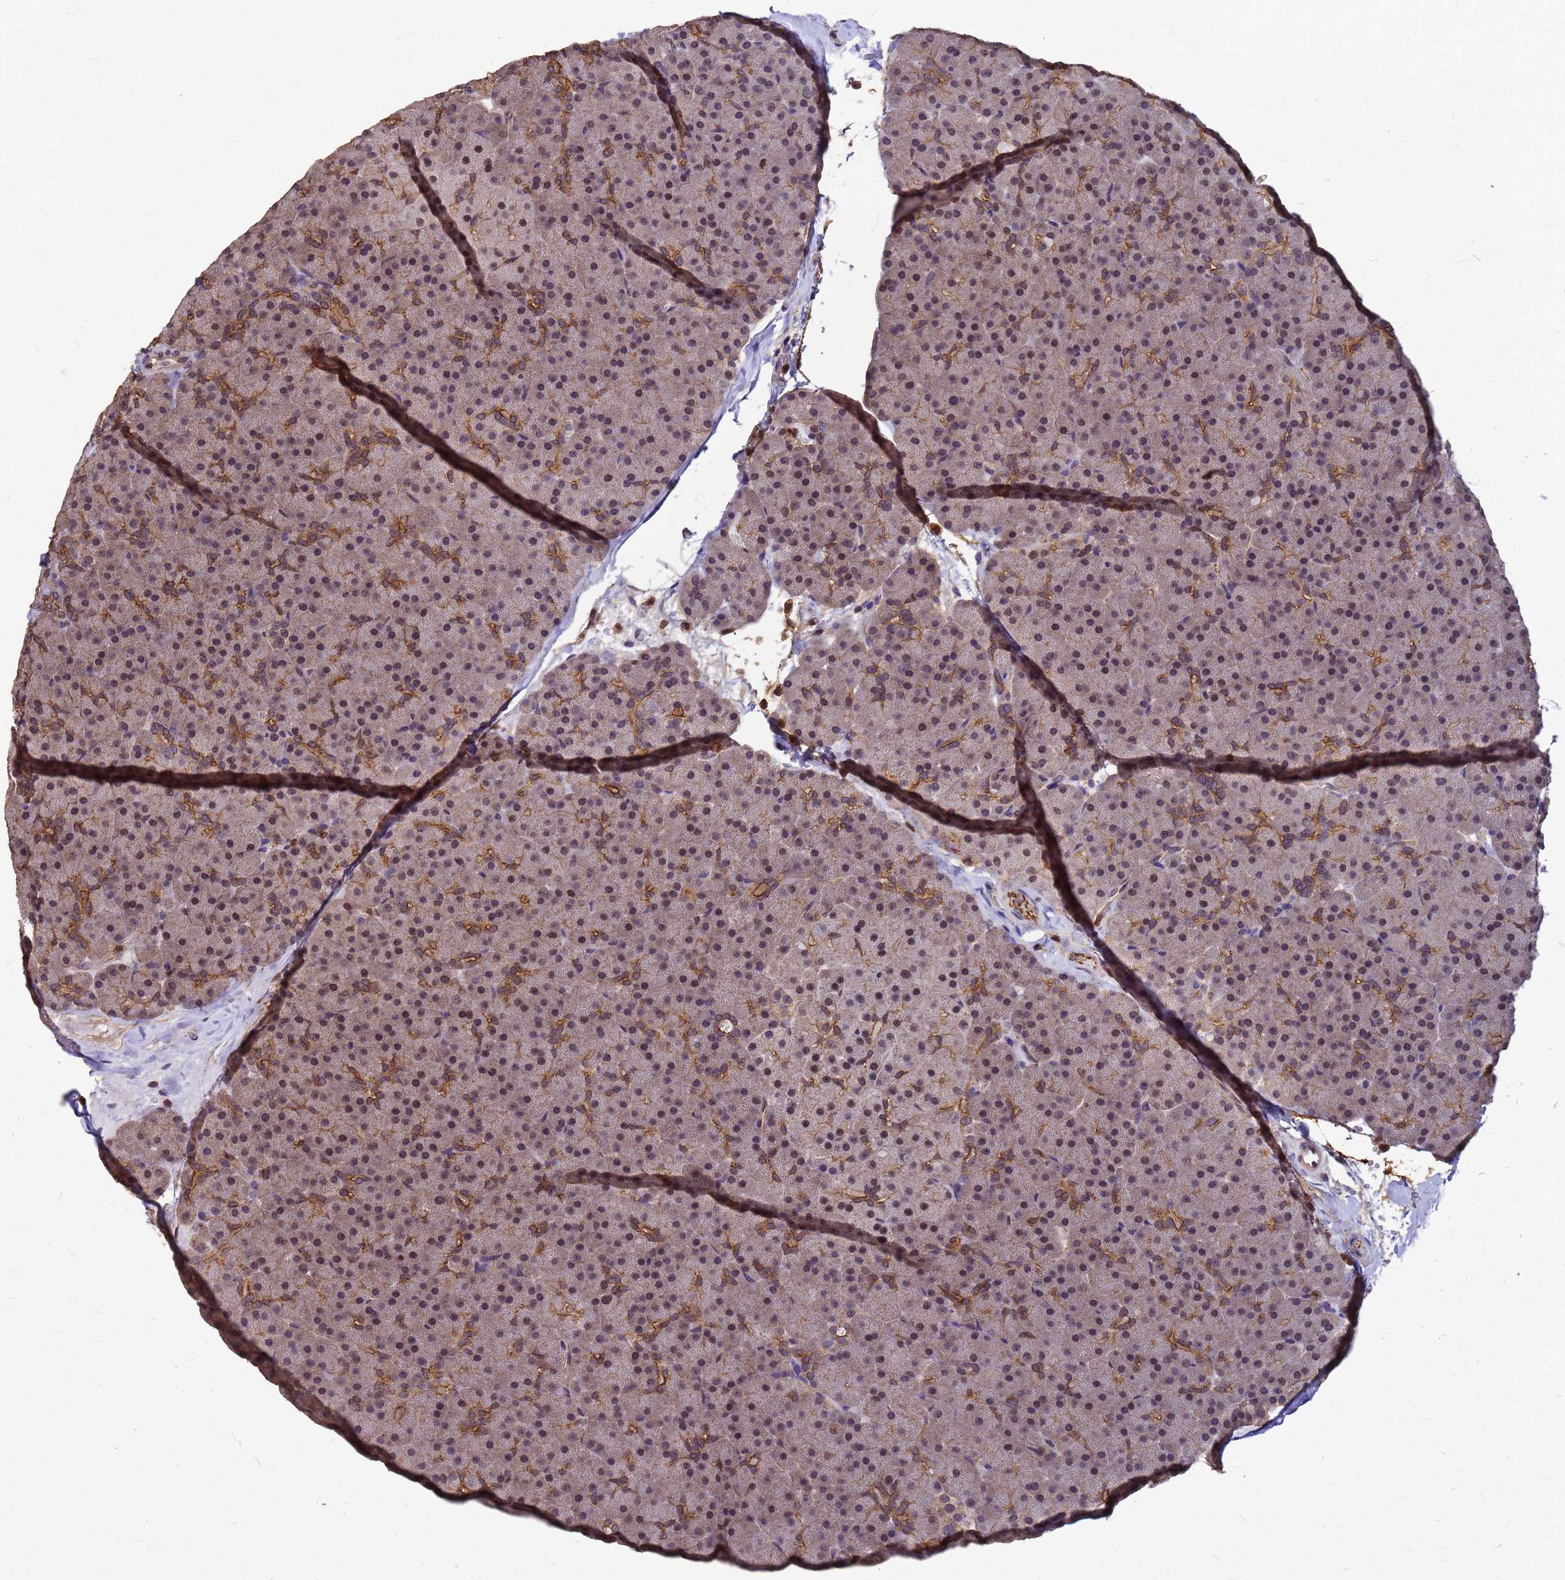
{"staining": {"intensity": "moderate", "quantity": "25%-75%", "location": "cytoplasmic/membranous,nuclear"}, "tissue": "pancreas", "cell_type": "Exocrine glandular cells", "image_type": "normal", "snomed": [{"axis": "morphology", "description": "Normal tissue, NOS"}, {"axis": "topography", "description": "Pancreas"}], "caption": "Pancreas stained with immunohistochemistry (IHC) reveals moderate cytoplasmic/membranous,nuclear expression in approximately 25%-75% of exocrine glandular cells.", "gene": "C1orf35", "patient": {"sex": "male", "age": 36}}